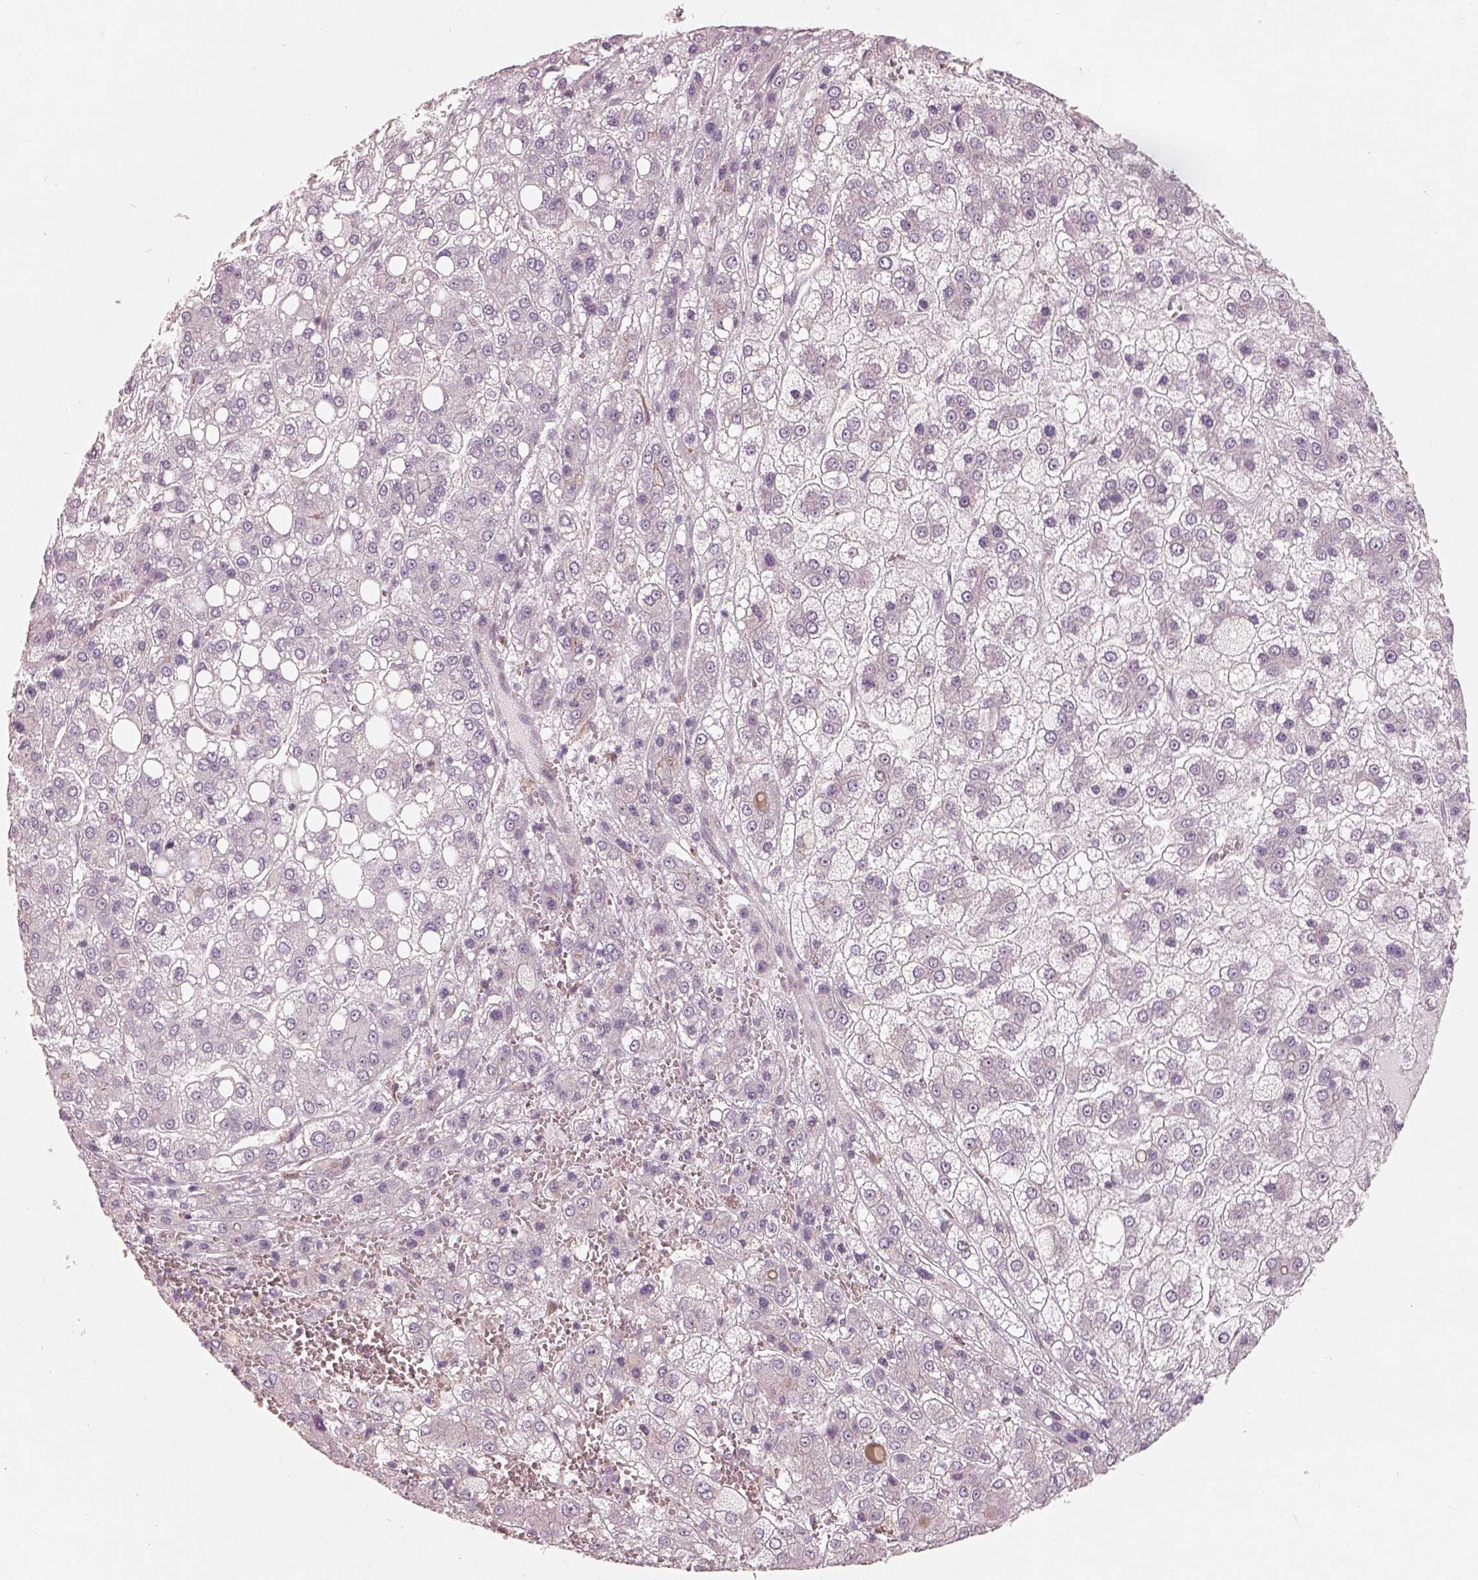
{"staining": {"intensity": "negative", "quantity": "none", "location": "none"}, "tissue": "liver cancer", "cell_type": "Tumor cells", "image_type": "cancer", "snomed": [{"axis": "morphology", "description": "Carcinoma, Hepatocellular, NOS"}, {"axis": "topography", "description": "Liver"}], "caption": "DAB immunohistochemical staining of liver cancer (hepatocellular carcinoma) exhibits no significant staining in tumor cells. (DAB (3,3'-diaminobenzidine) IHC with hematoxylin counter stain).", "gene": "CDS1", "patient": {"sex": "male", "age": 73}}